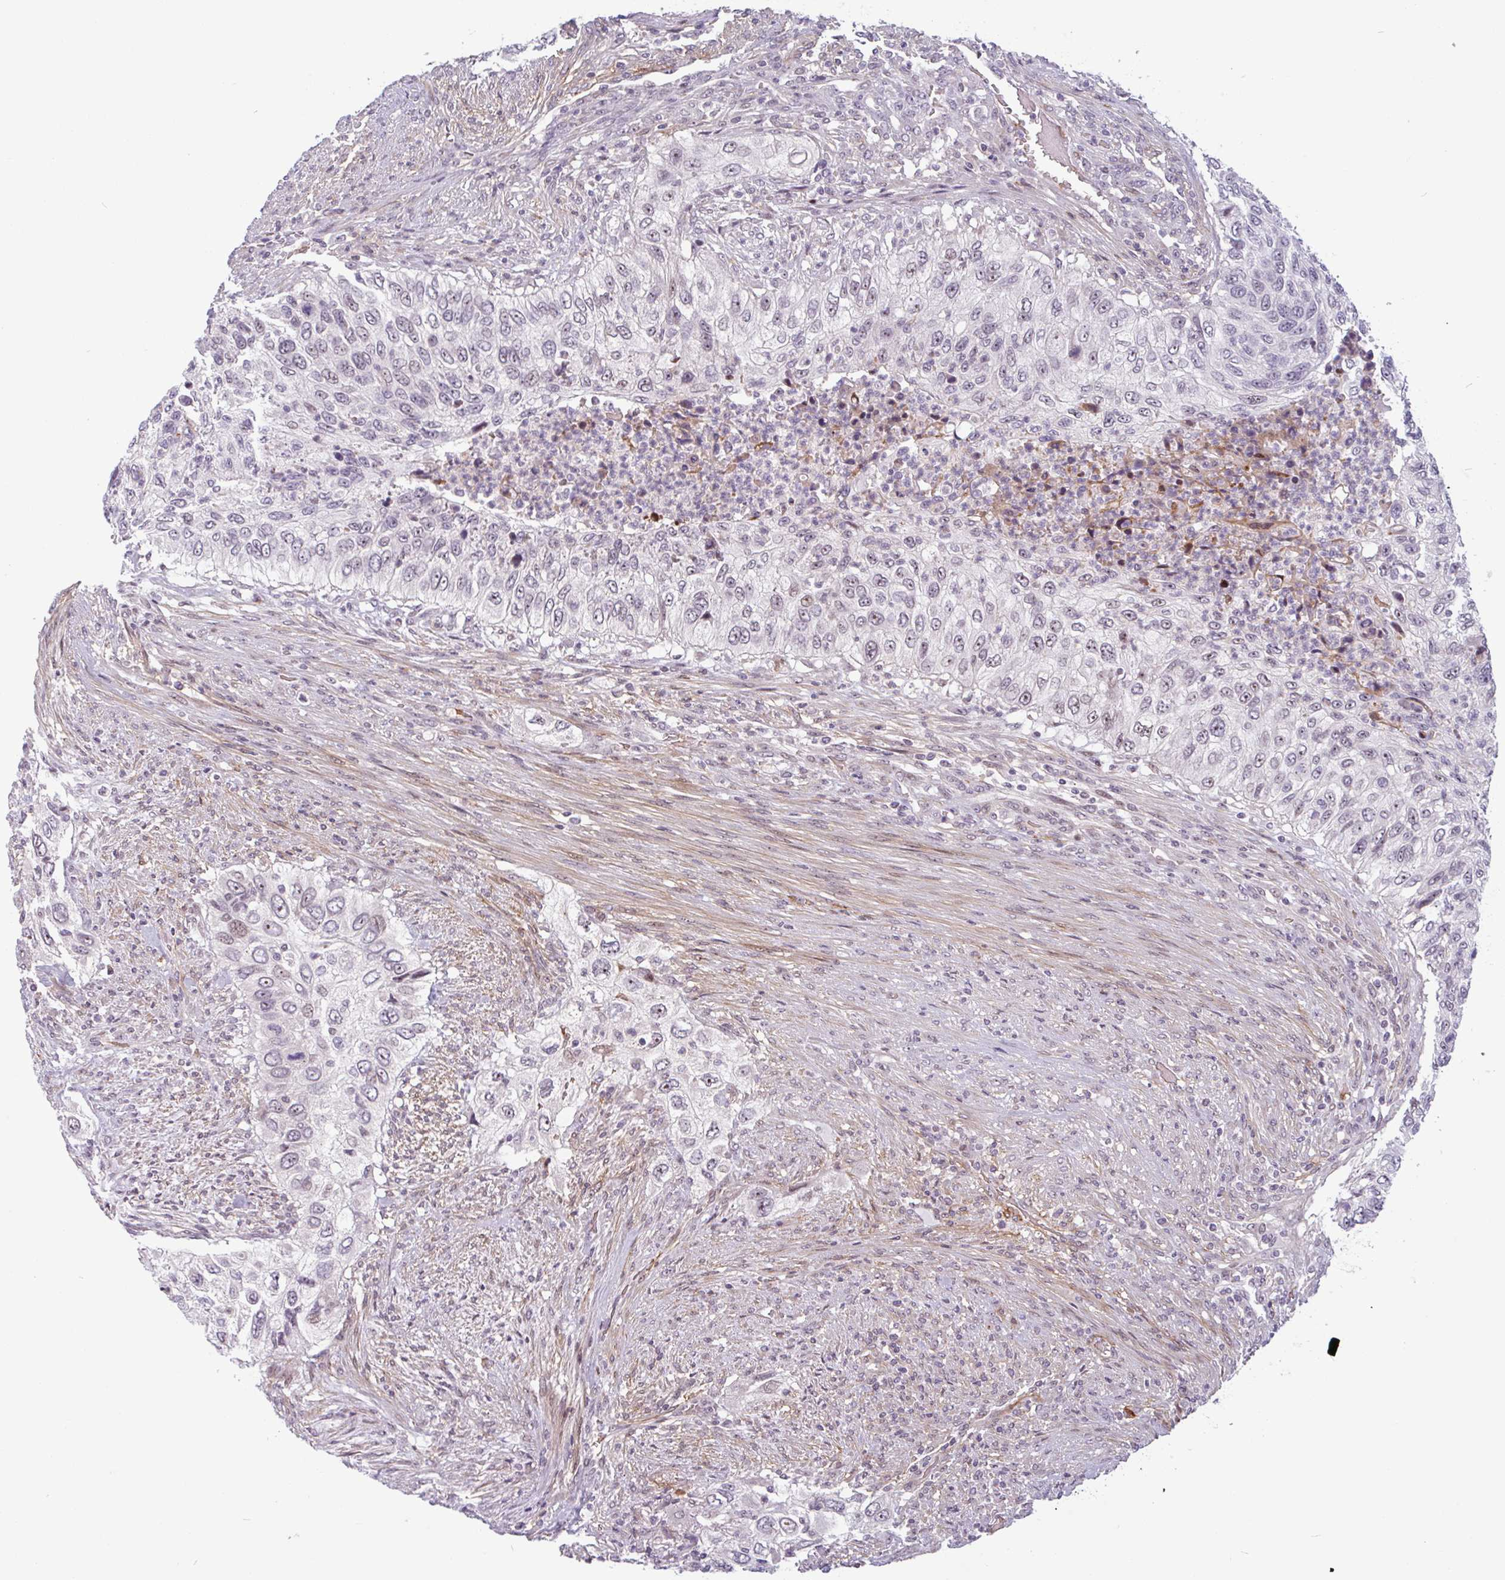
{"staining": {"intensity": "weak", "quantity": "<25%", "location": "nuclear"}, "tissue": "urothelial cancer", "cell_type": "Tumor cells", "image_type": "cancer", "snomed": [{"axis": "morphology", "description": "Urothelial carcinoma, High grade"}, {"axis": "topography", "description": "Urinary bladder"}], "caption": "Immunohistochemistry (IHC) micrograph of high-grade urothelial carcinoma stained for a protein (brown), which reveals no staining in tumor cells. (IHC, brightfield microscopy, high magnification).", "gene": "TMEM119", "patient": {"sex": "female", "age": 60}}